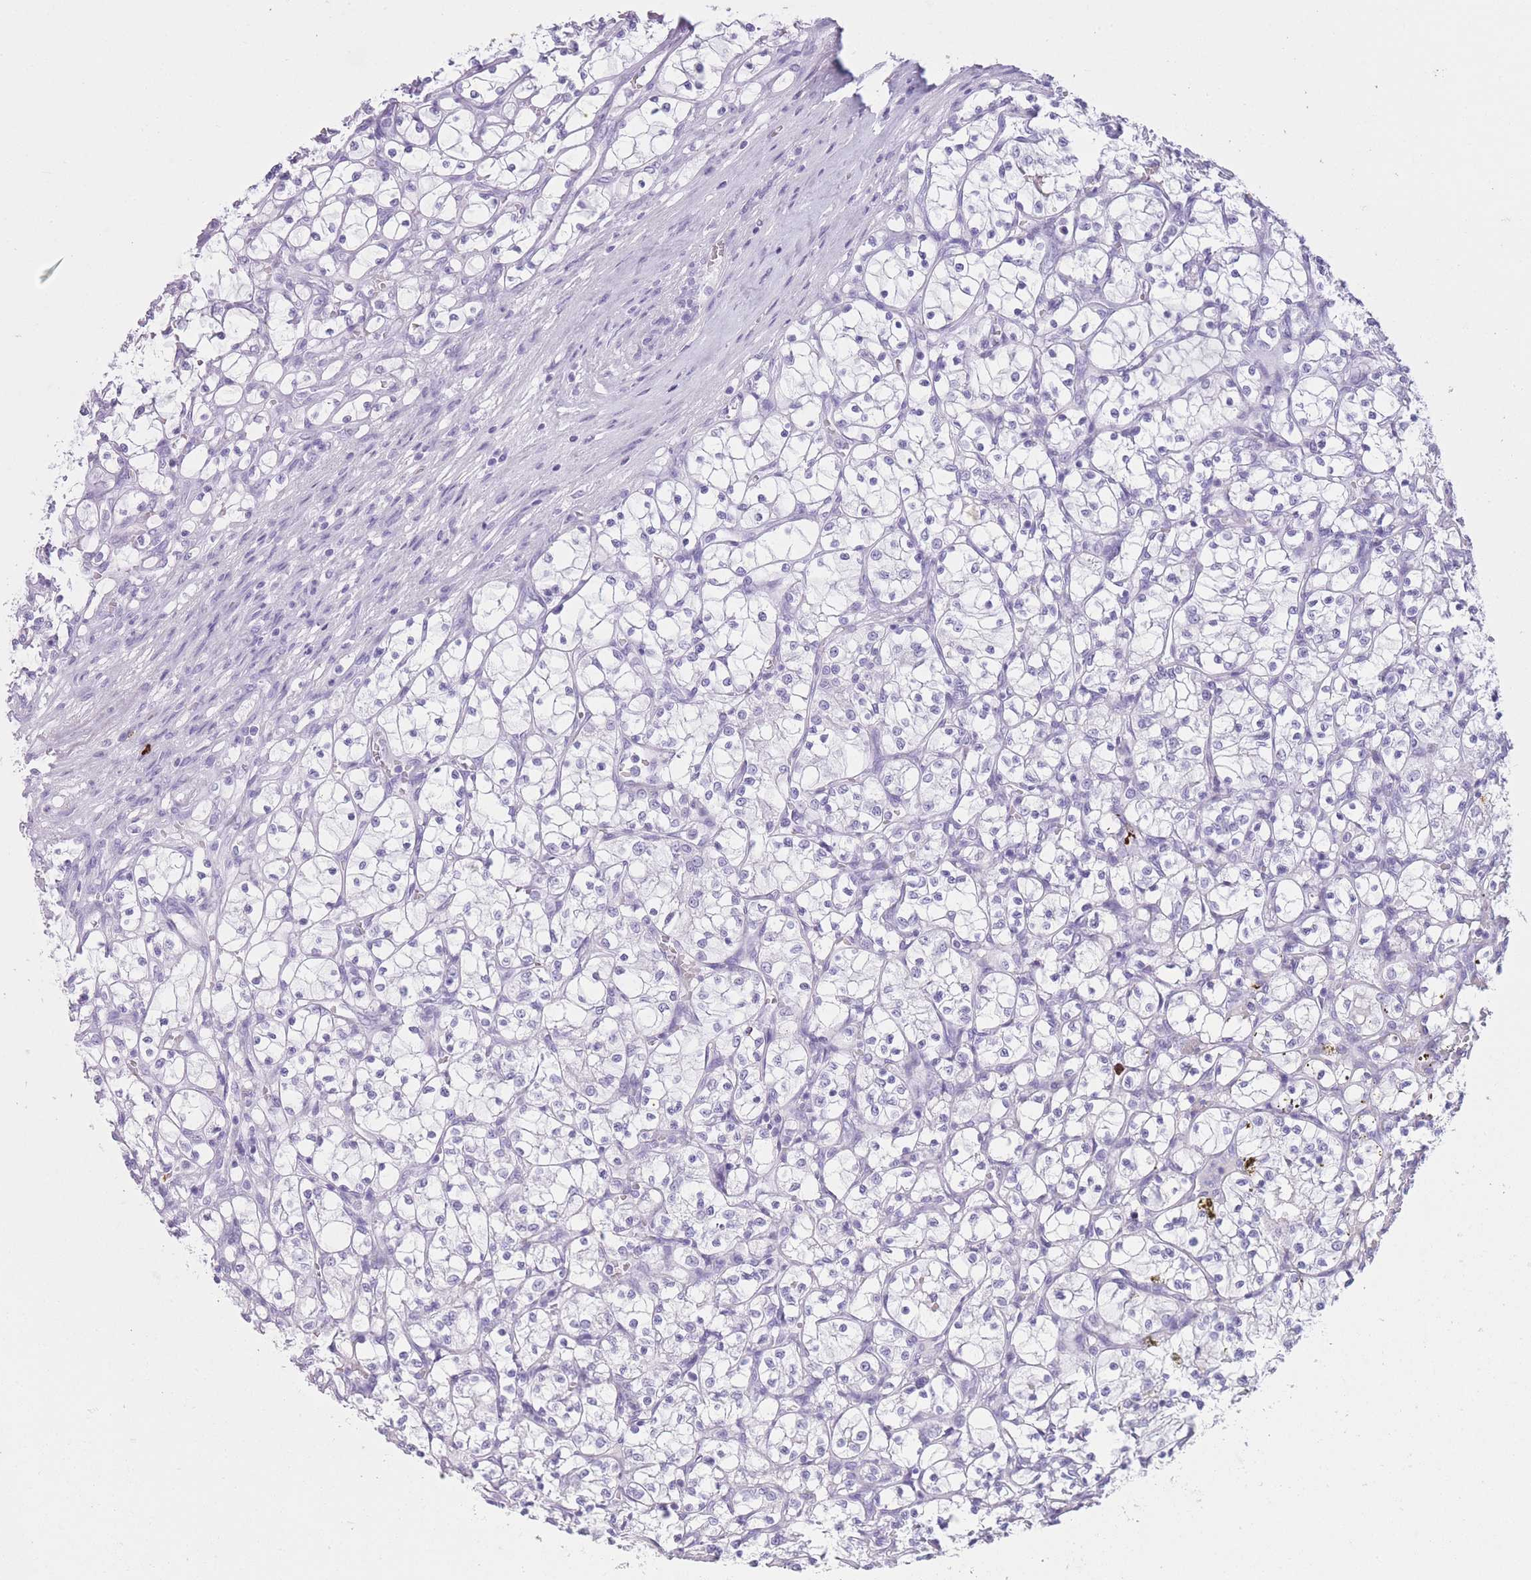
{"staining": {"intensity": "negative", "quantity": "none", "location": "none"}, "tissue": "renal cancer", "cell_type": "Tumor cells", "image_type": "cancer", "snomed": [{"axis": "morphology", "description": "Adenocarcinoma, NOS"}, {"axis": "topography", "description": "Kidney"}], "caption": "The immunohistochemistry micrograph has no significant staining in tumor cells of renal cancer (adenocarcinoma) tissue.", "gene": "OR4F21", "patient": {"sex": "female", "age": 69}}